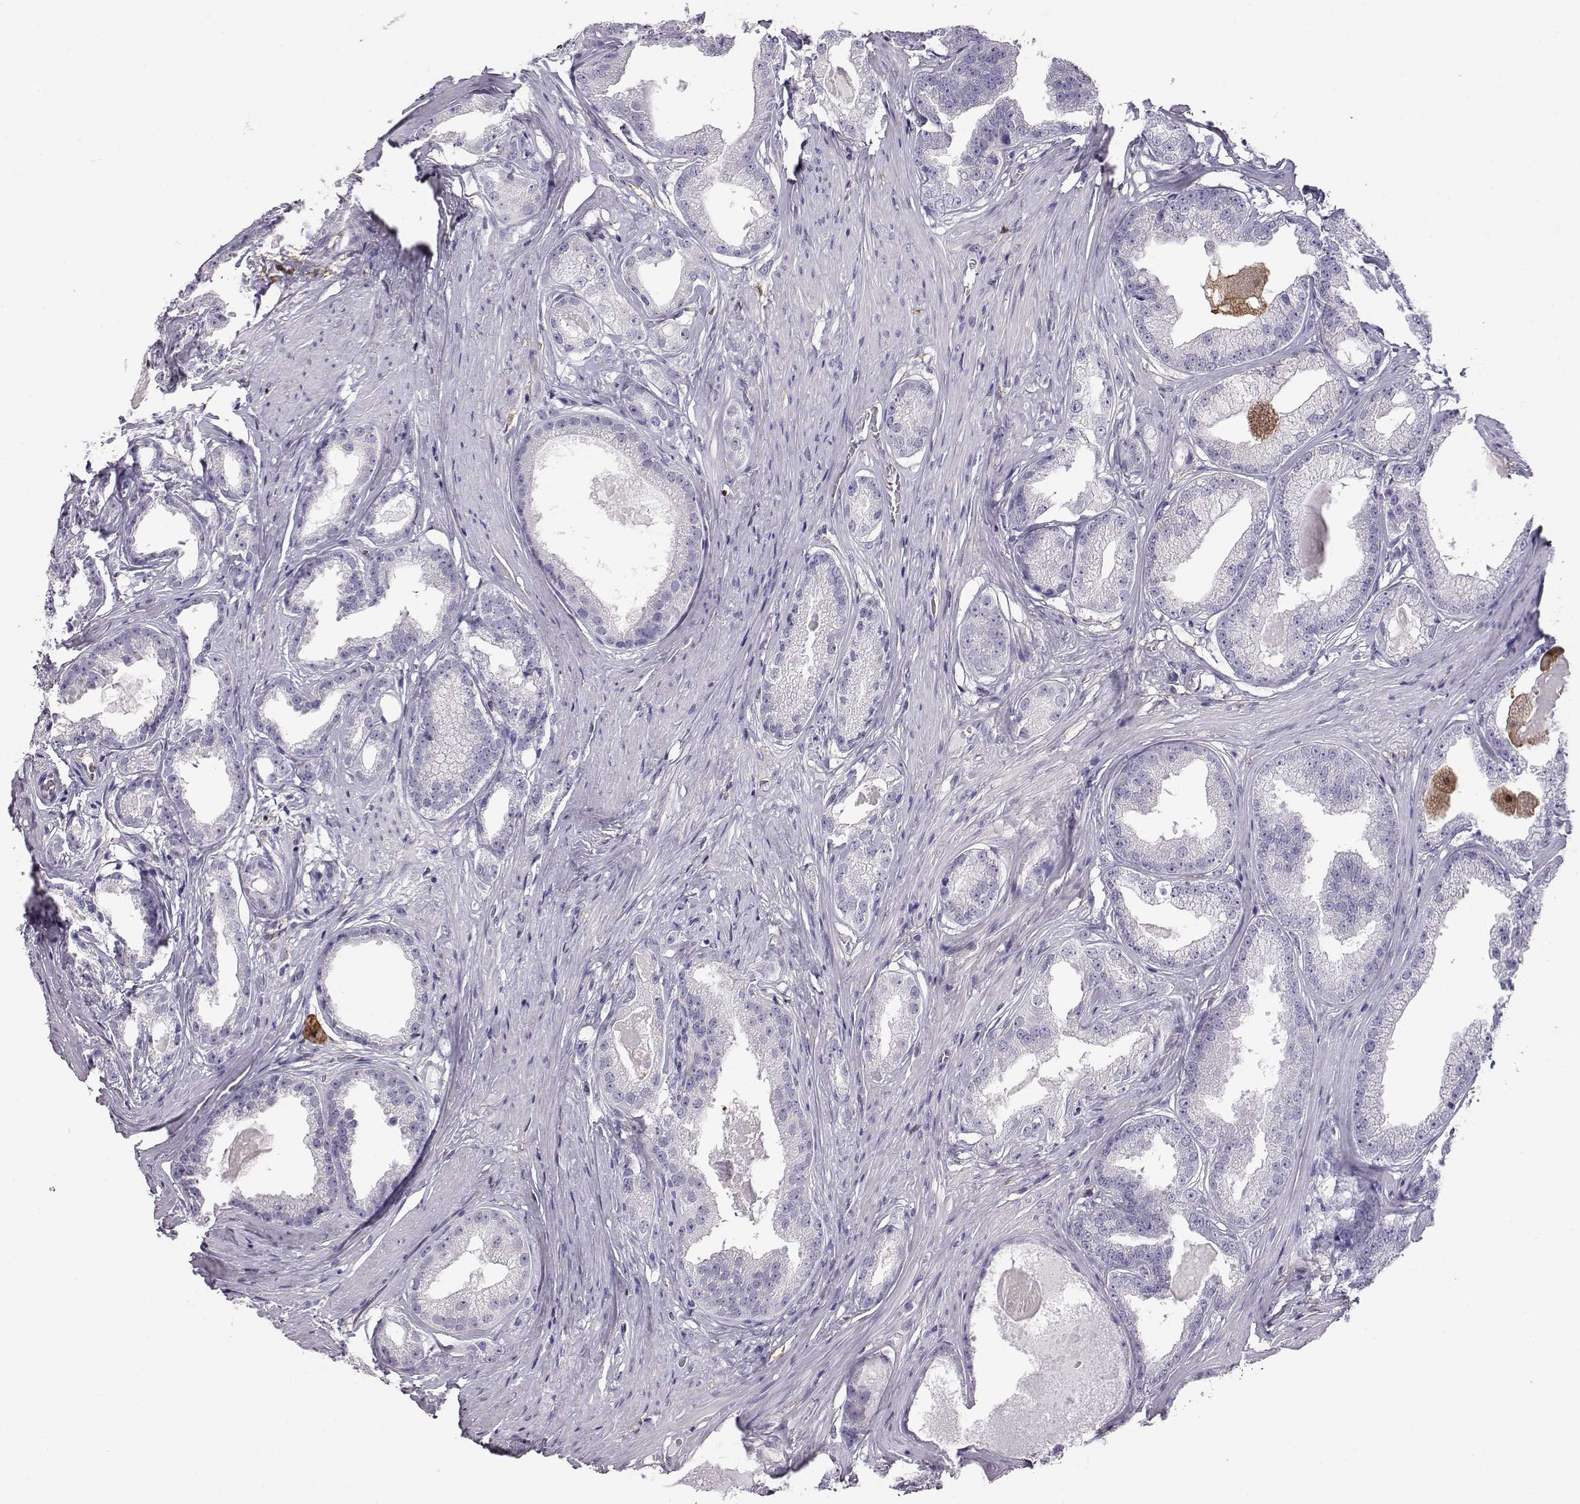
{"staining": {"intensity": "negative", "quantity": "none", "location": "none"}, "tissue": "prostate cancer", "cell_type": "Tumor cells", "image_type": "cancer", "snomed": [{"axis": "morphology", "description": "Adenocarcinoma, Low grade"}, {"axis": "topography", "description": "Prostate"}], "caption": "Low-grade adenocarcinoma (prostate) stained for a protein using immunohistochemistry demonstrates no positivity tumor cells.", "gene": "AKR1B1", "patient": {"sex": "male", "age": 65}}